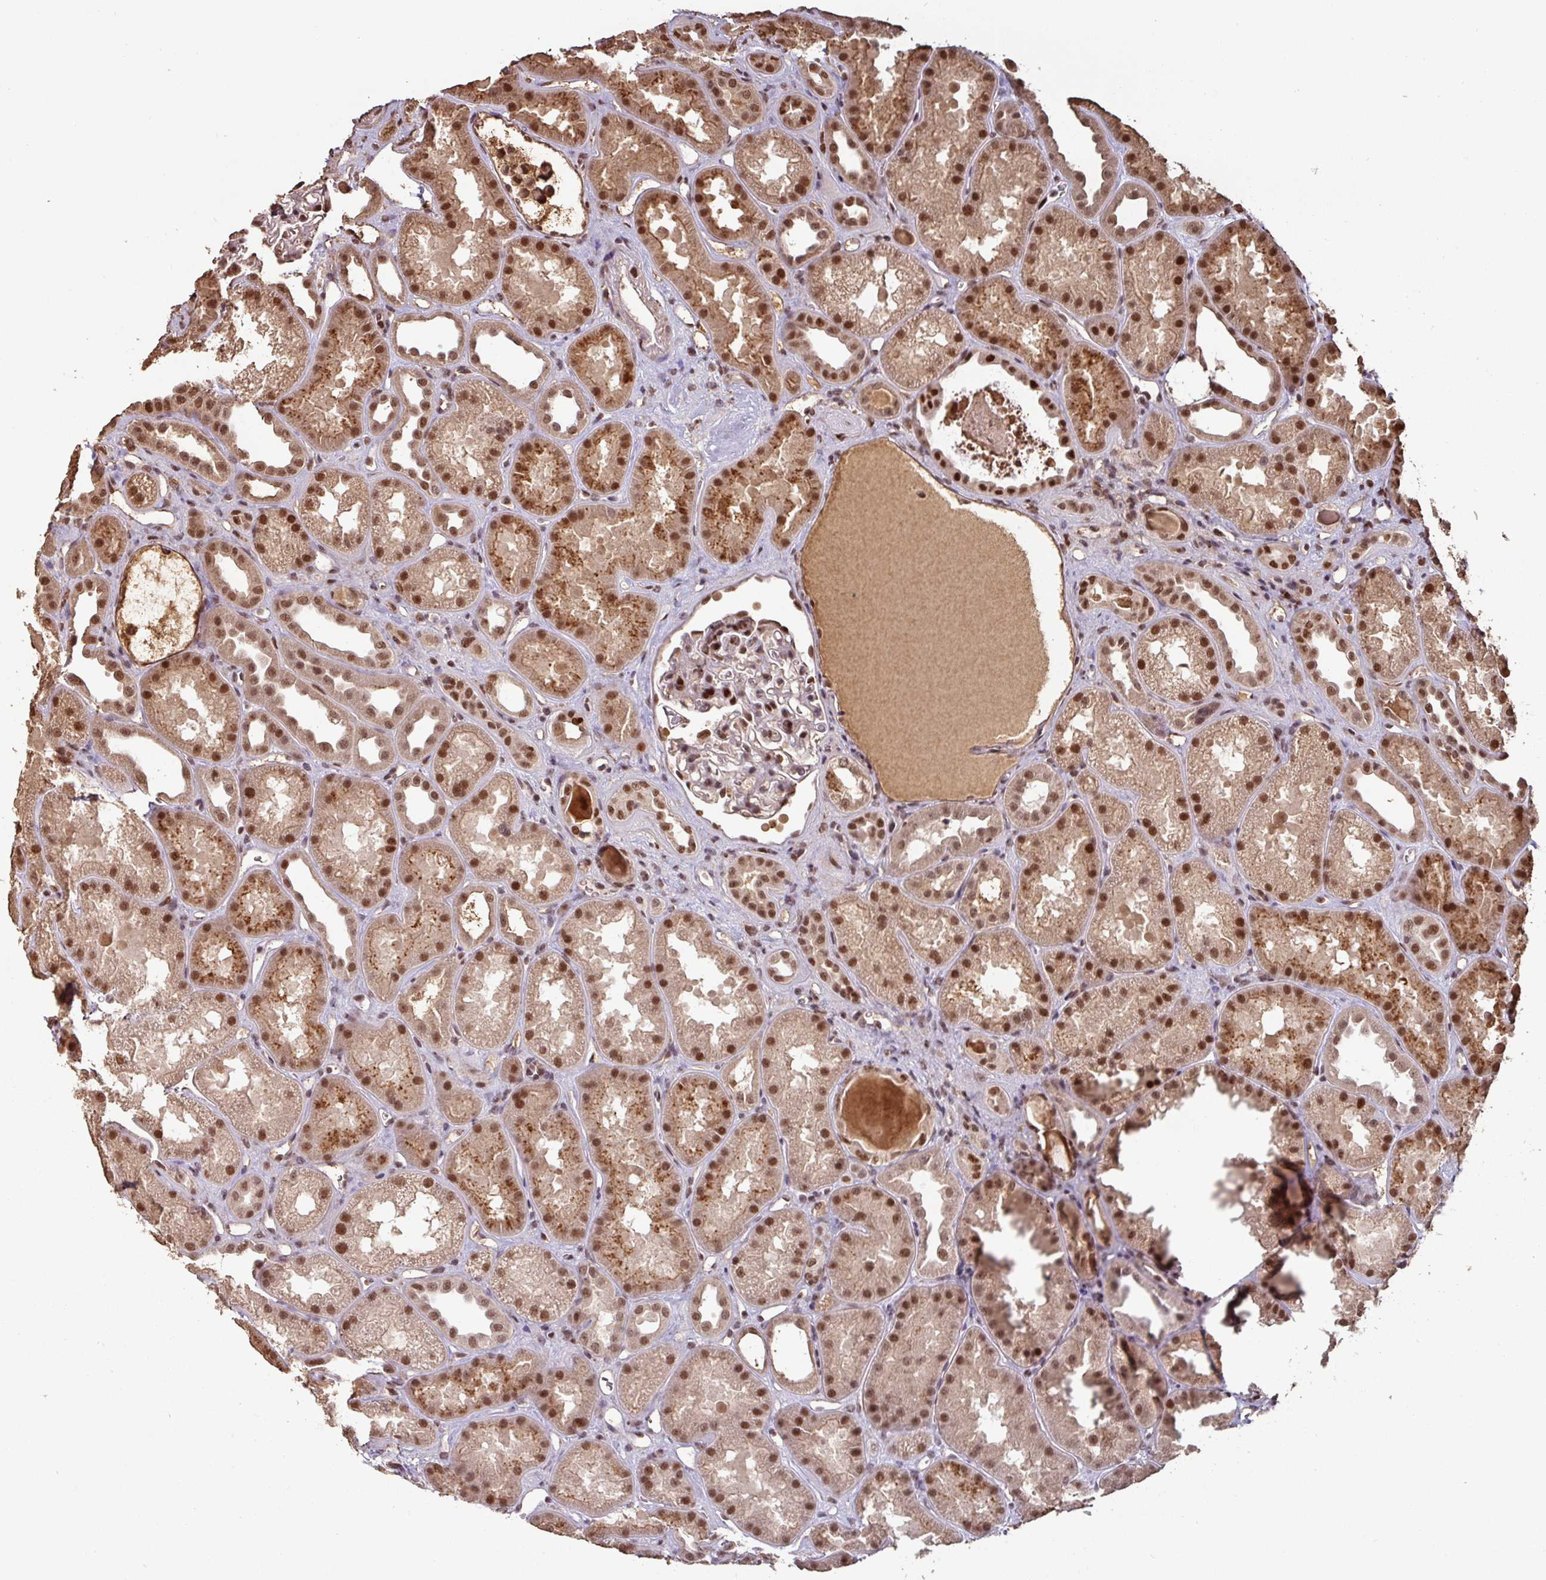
{"staining": {"intensity": "moderate", "quantity": ">75%", "location": "nuclear"}, "tissue": "kidney", "cell_type": "Cells in glomeruli", "image_type": "normal", "snomed": [{"axis": "morphology", "description": "Normal tissue, NOS"}, {"axis": "topography", "description": "Kidney"}], "caption": "An image of kidney stained for a protein exhibits moderate nuclear brown staining in cells in glomeruli. (DAB IHC with brightfield microscopy, high magnification).", "gene": "POLD1", "patient": {"sex": "male", "age": 61}}